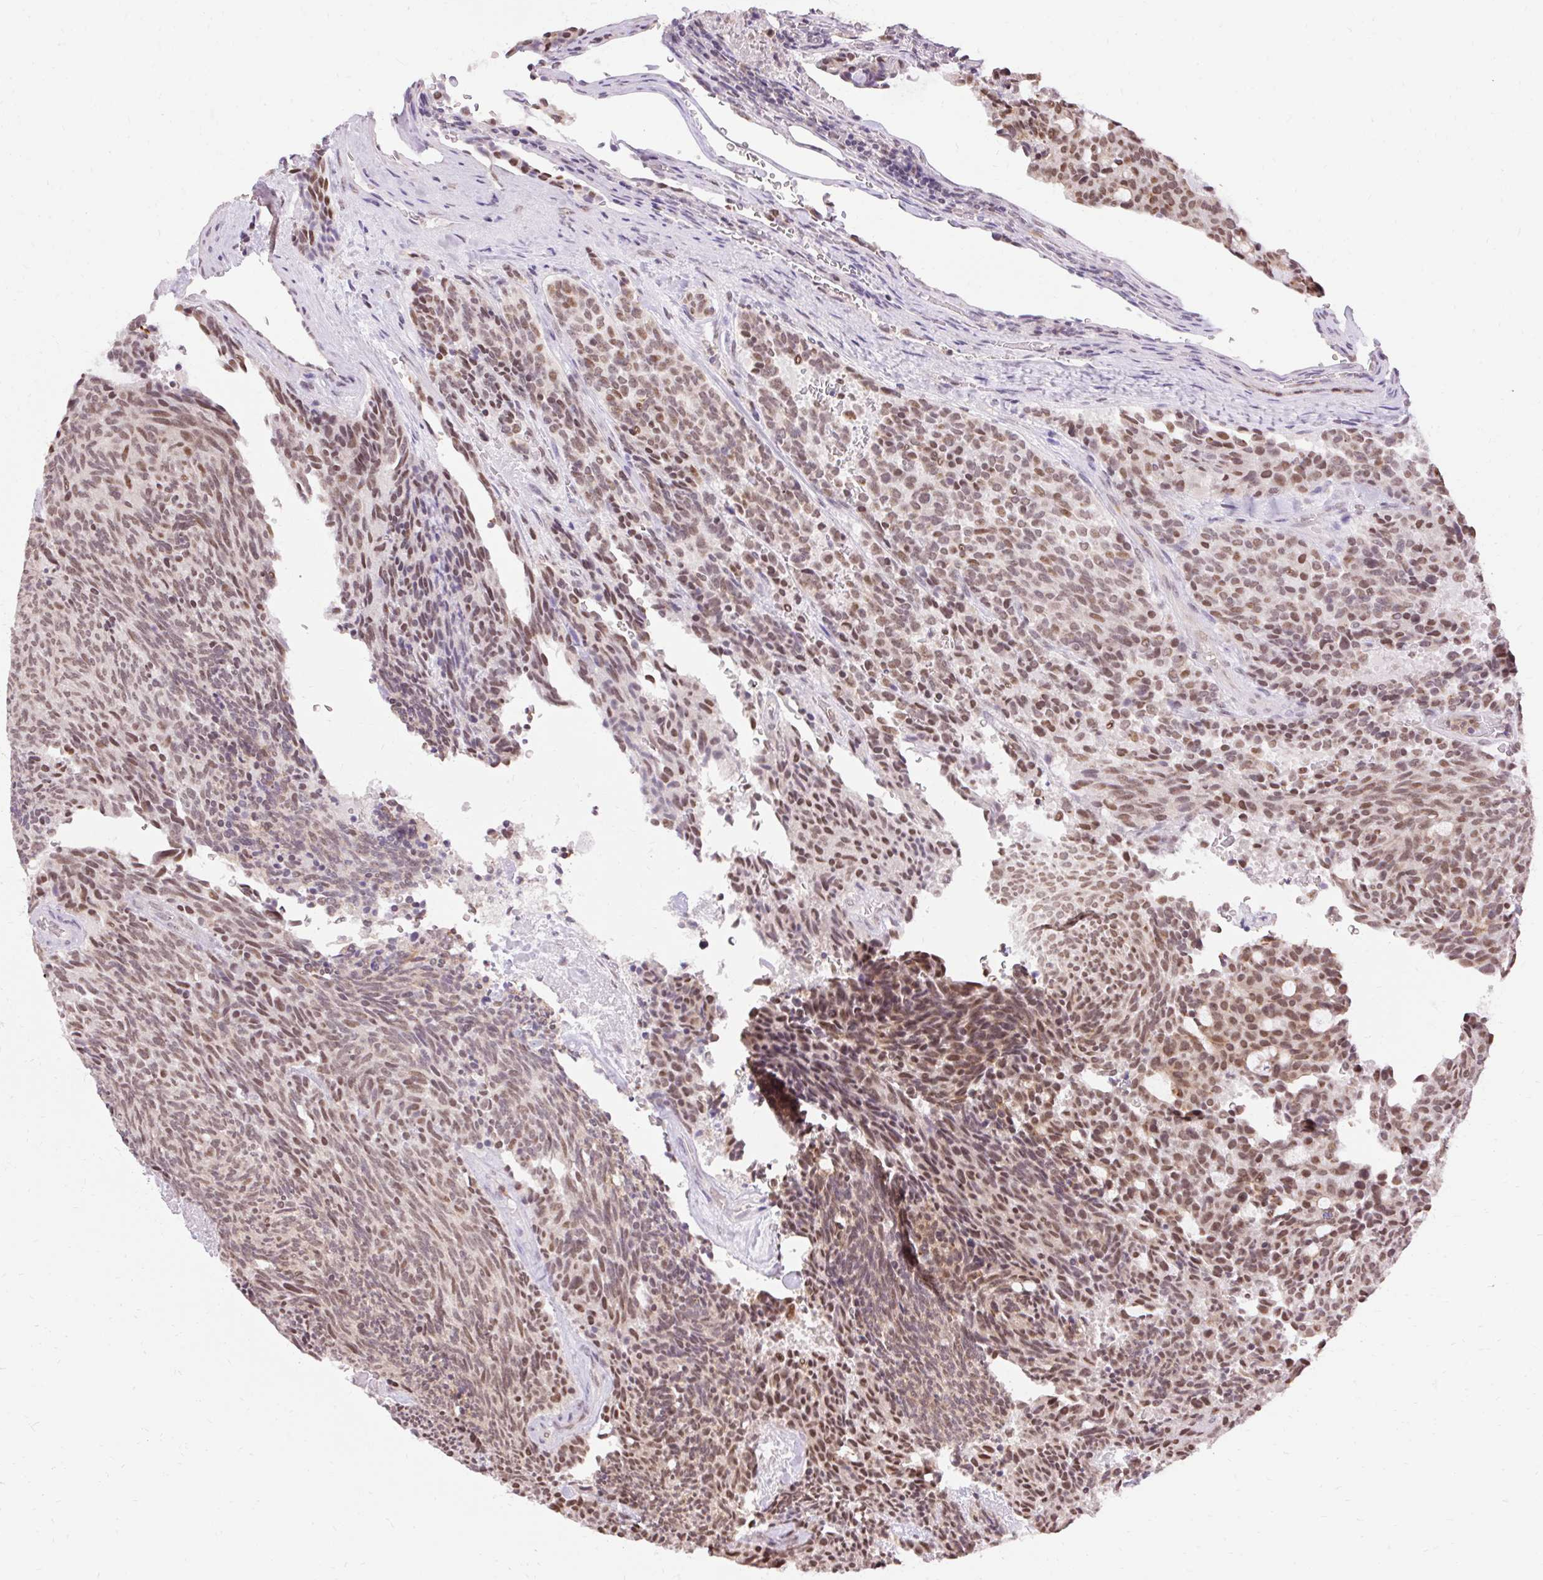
{"staining": {"intensity": "moderate", "quantity": ">75%", "location": "nuclear"}, "tissue": "carcinoid", "cell_type": "Tumor cells", "image_type": "cancer", "snomed": [{"axis": "morphology", "description": "Carcinoid, malignant, NOS"}, {"axis": "topography", "description": "Pancreas"}], "caption": "Immunohistochemistry (IHC) (DAB (3,3'-diaminobenzidine)) staining of carcinoid reveals moderate nuclear protein expression in approximately >75% of tumor cells.", "gene": "NPIPB12", "patient": {"sex": "female", "age": 54}}